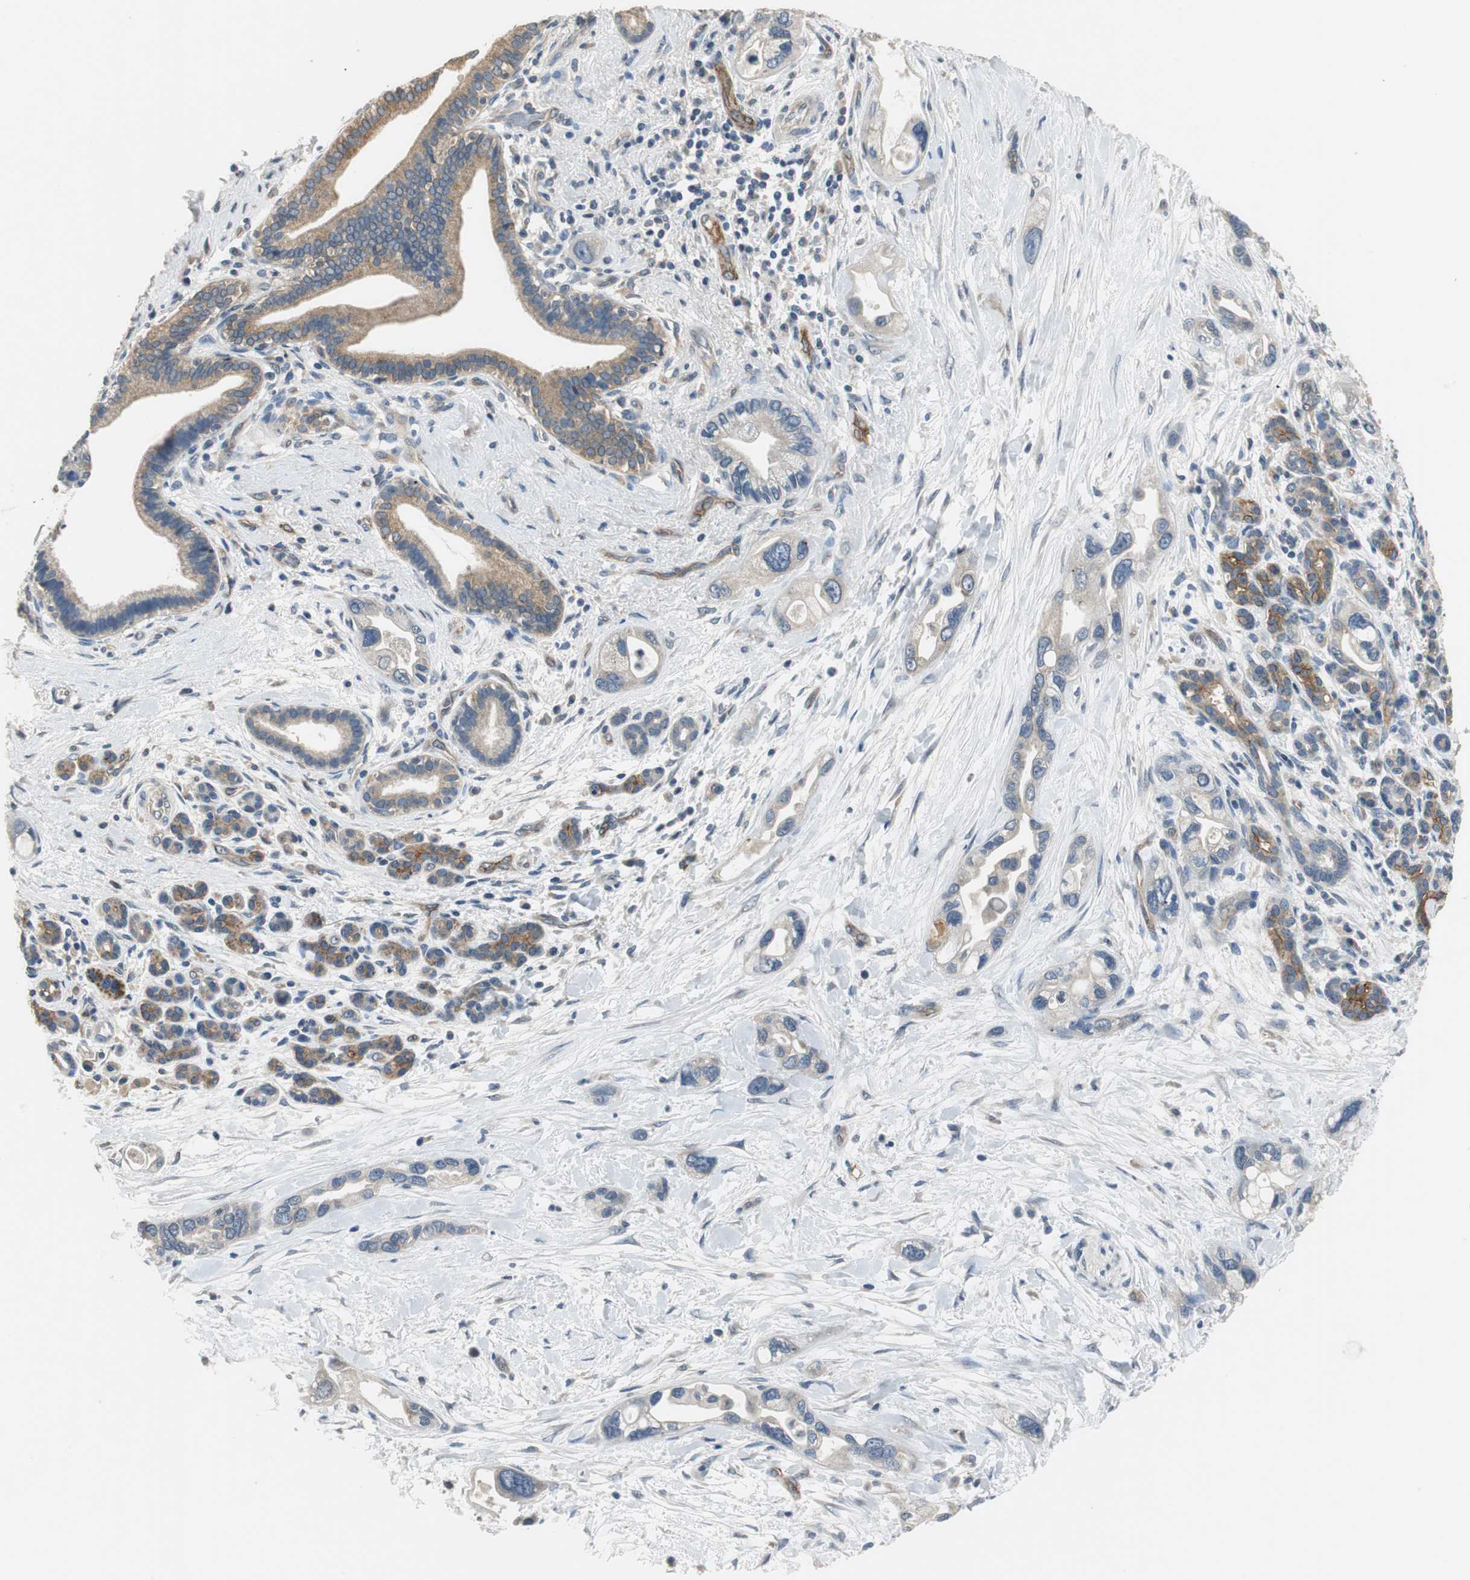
{"staining": {"intensity": "weak", "quantity": "25%-75%", "location": "cytoplasmic/membranous"}, "tissue": "pancreatic cancer", "cell_type": "Tumor cells", "image_type": "cancer", "snomed": [{"axis": "morphology", "description": "Adenocarcinoma, NOS"}, {"axis": "topography", "description": "Pancreas"}], "caption": "This is an image of immunohistochemistry (IHC) staining of pancreatic adenocarcinoma, which shows weak staining in the cytoplasmic/membranous of tumor cells.", "gene": "MTIF2", "patient": {"sex": "female", "age": 77}}